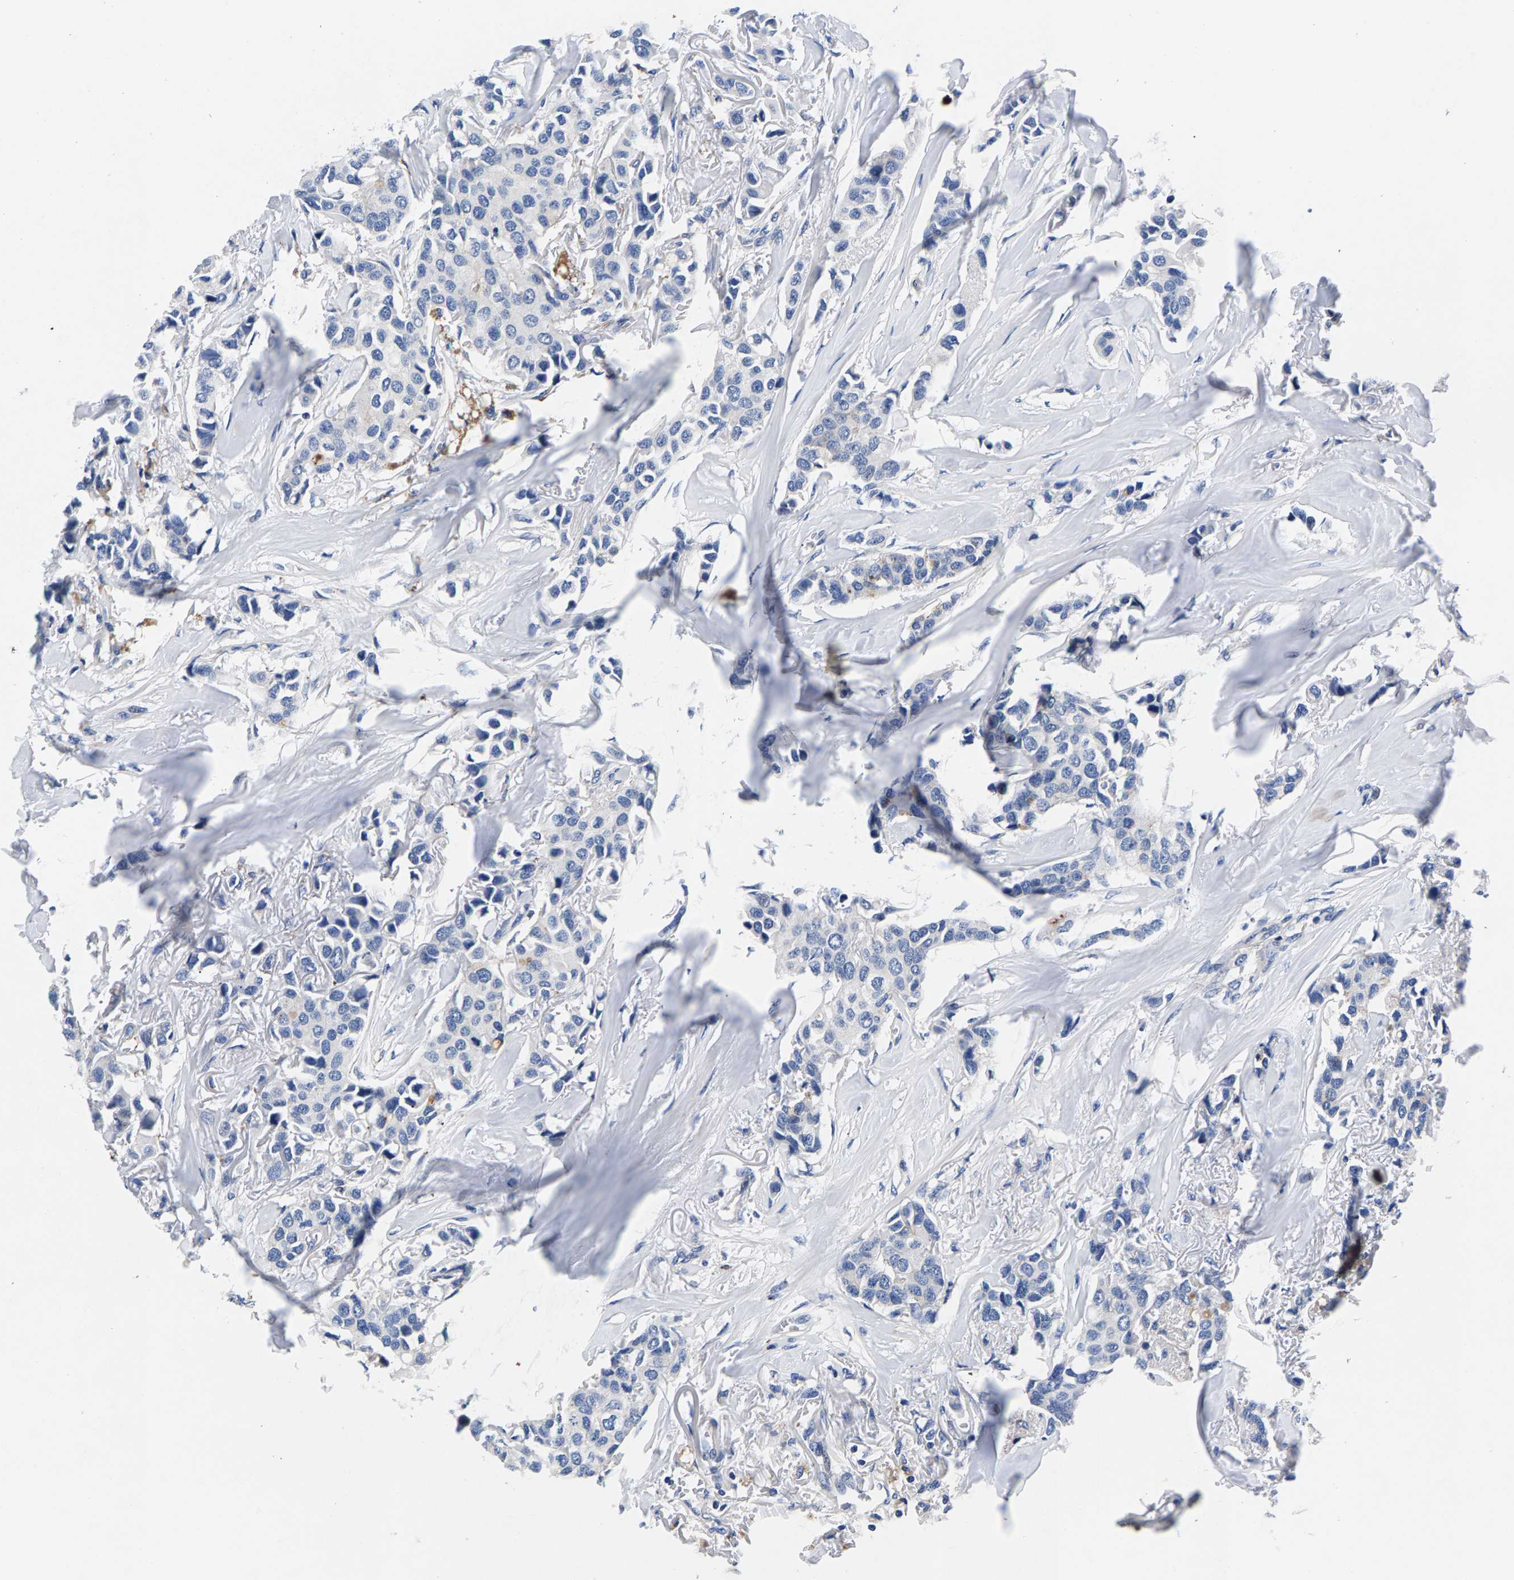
{"staining": {"intensity": "negative", "quantity": "none", "location": "none"}, "tissue": "breast cancer", "cell_type": "Tumor cells", "image_type": "cancer", "snomed": [{"axis": "morphology", "description": "Duct carcinoma"}, {"axis": "topography", "description": "Breast"}], "caption": "Tumor cells show no significant protein expression in breast cancer (invasive ductal carcinoma).", "gene": "P2RY4", "patient": {"sex": "female", "age": 80}}